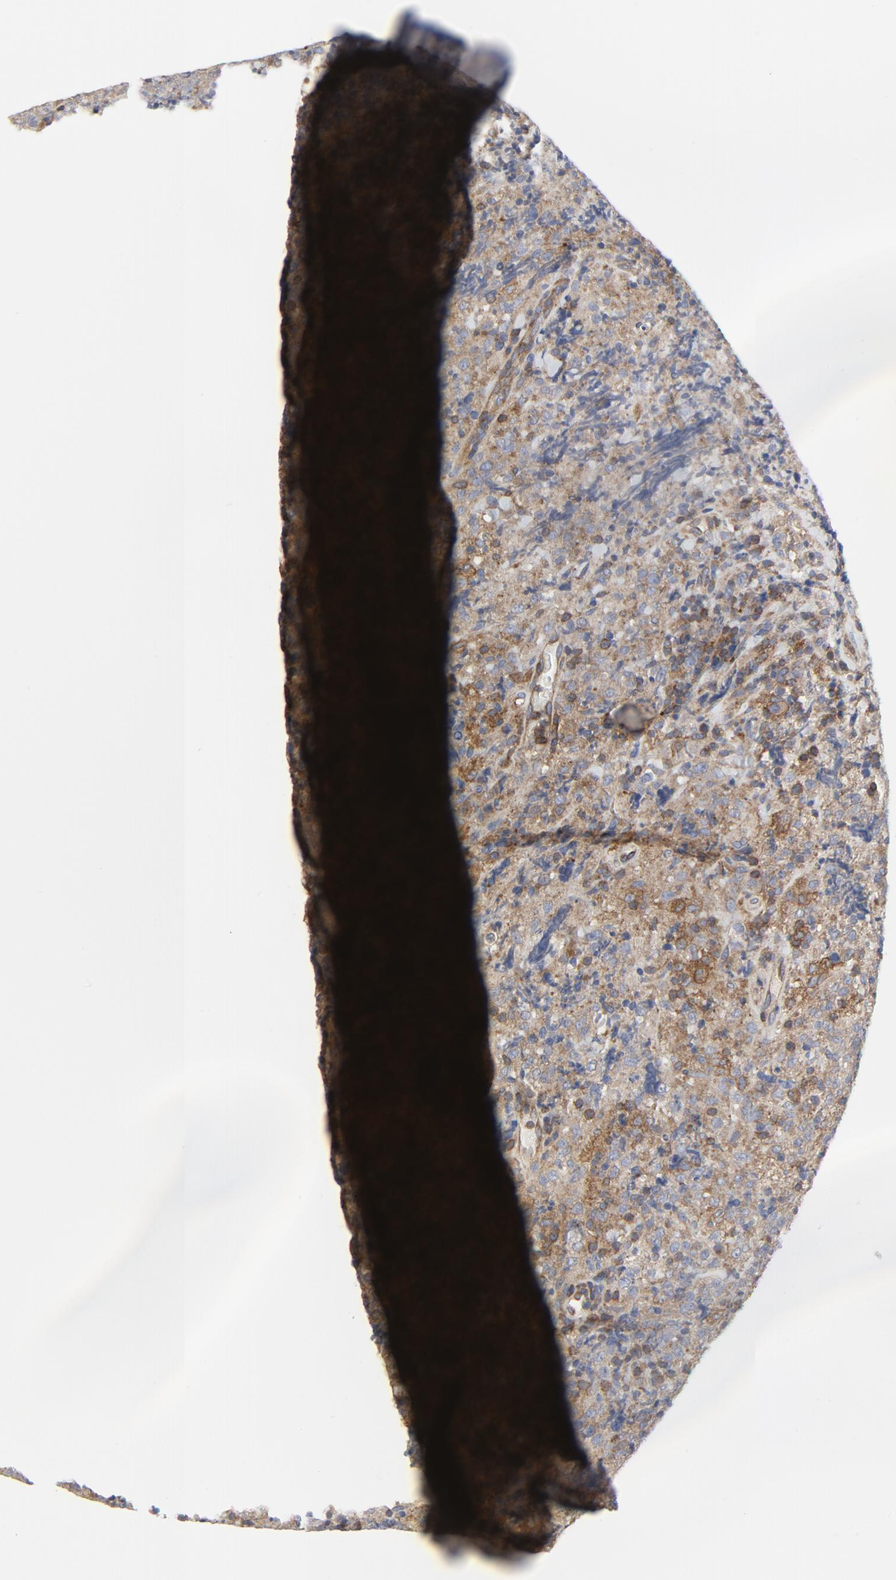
{"staining": {"intensity": "strong", "quantity": ">75%", "location": "cytoplasmic/membranous"}, "tissue": "lymphoma", "cell_type": "Tumor cells", "image_type": "cancer", "snomed": [{"axis": "morphology", "description": "Malignant lymphoma, non-Hodgkin's type, High grade"}, {"axis": "topography", "description": "Tonsil"}], "caption": "Brown immunohistochemical staining in human malignant lymphoma, non-Hodgkin's type (high-grade) exhibits strong cytoplasmic/membranous positivity in about >75% of tumor cells.", "gene": "RABEP1", "patient": {"sex": "female", "age": 36}}